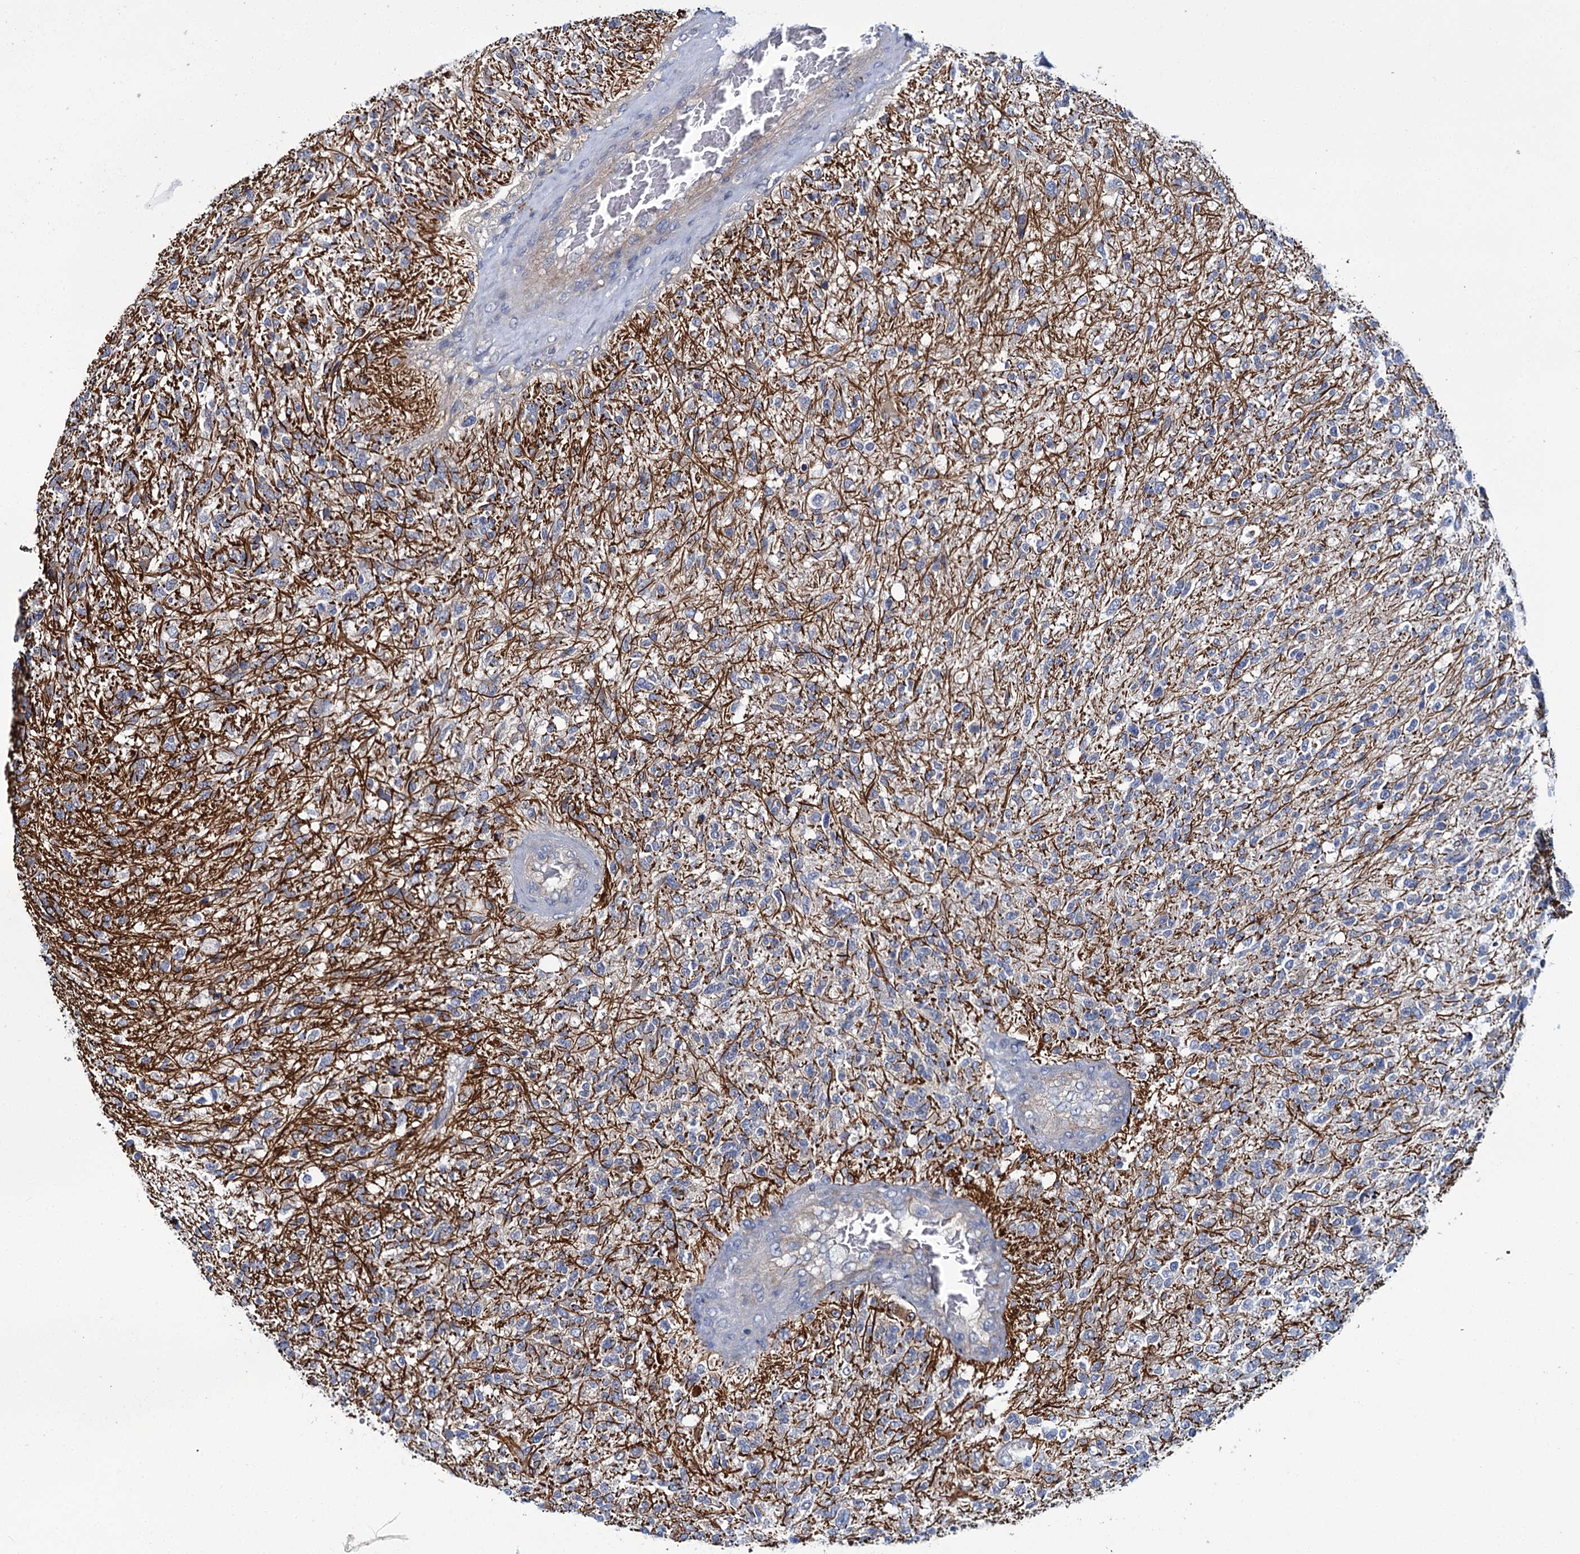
{"staining": {"intensity": "negative", "quantity": "none", "location": "none"}, "tissue": "glioma", "cell_type": "Tumor cells", "image_type": "cancer", "snomed": [{"axis": "morphology", "description": "Glioma, malignant, High grade"}, {"axis": "topography", "description": "Brain"}], "caption": "This is an IHC photomicrograph of glioma. There is no expression in tumor cells.", "gene": "CEP295", "patient": {"sex": "male", "age": 56}}